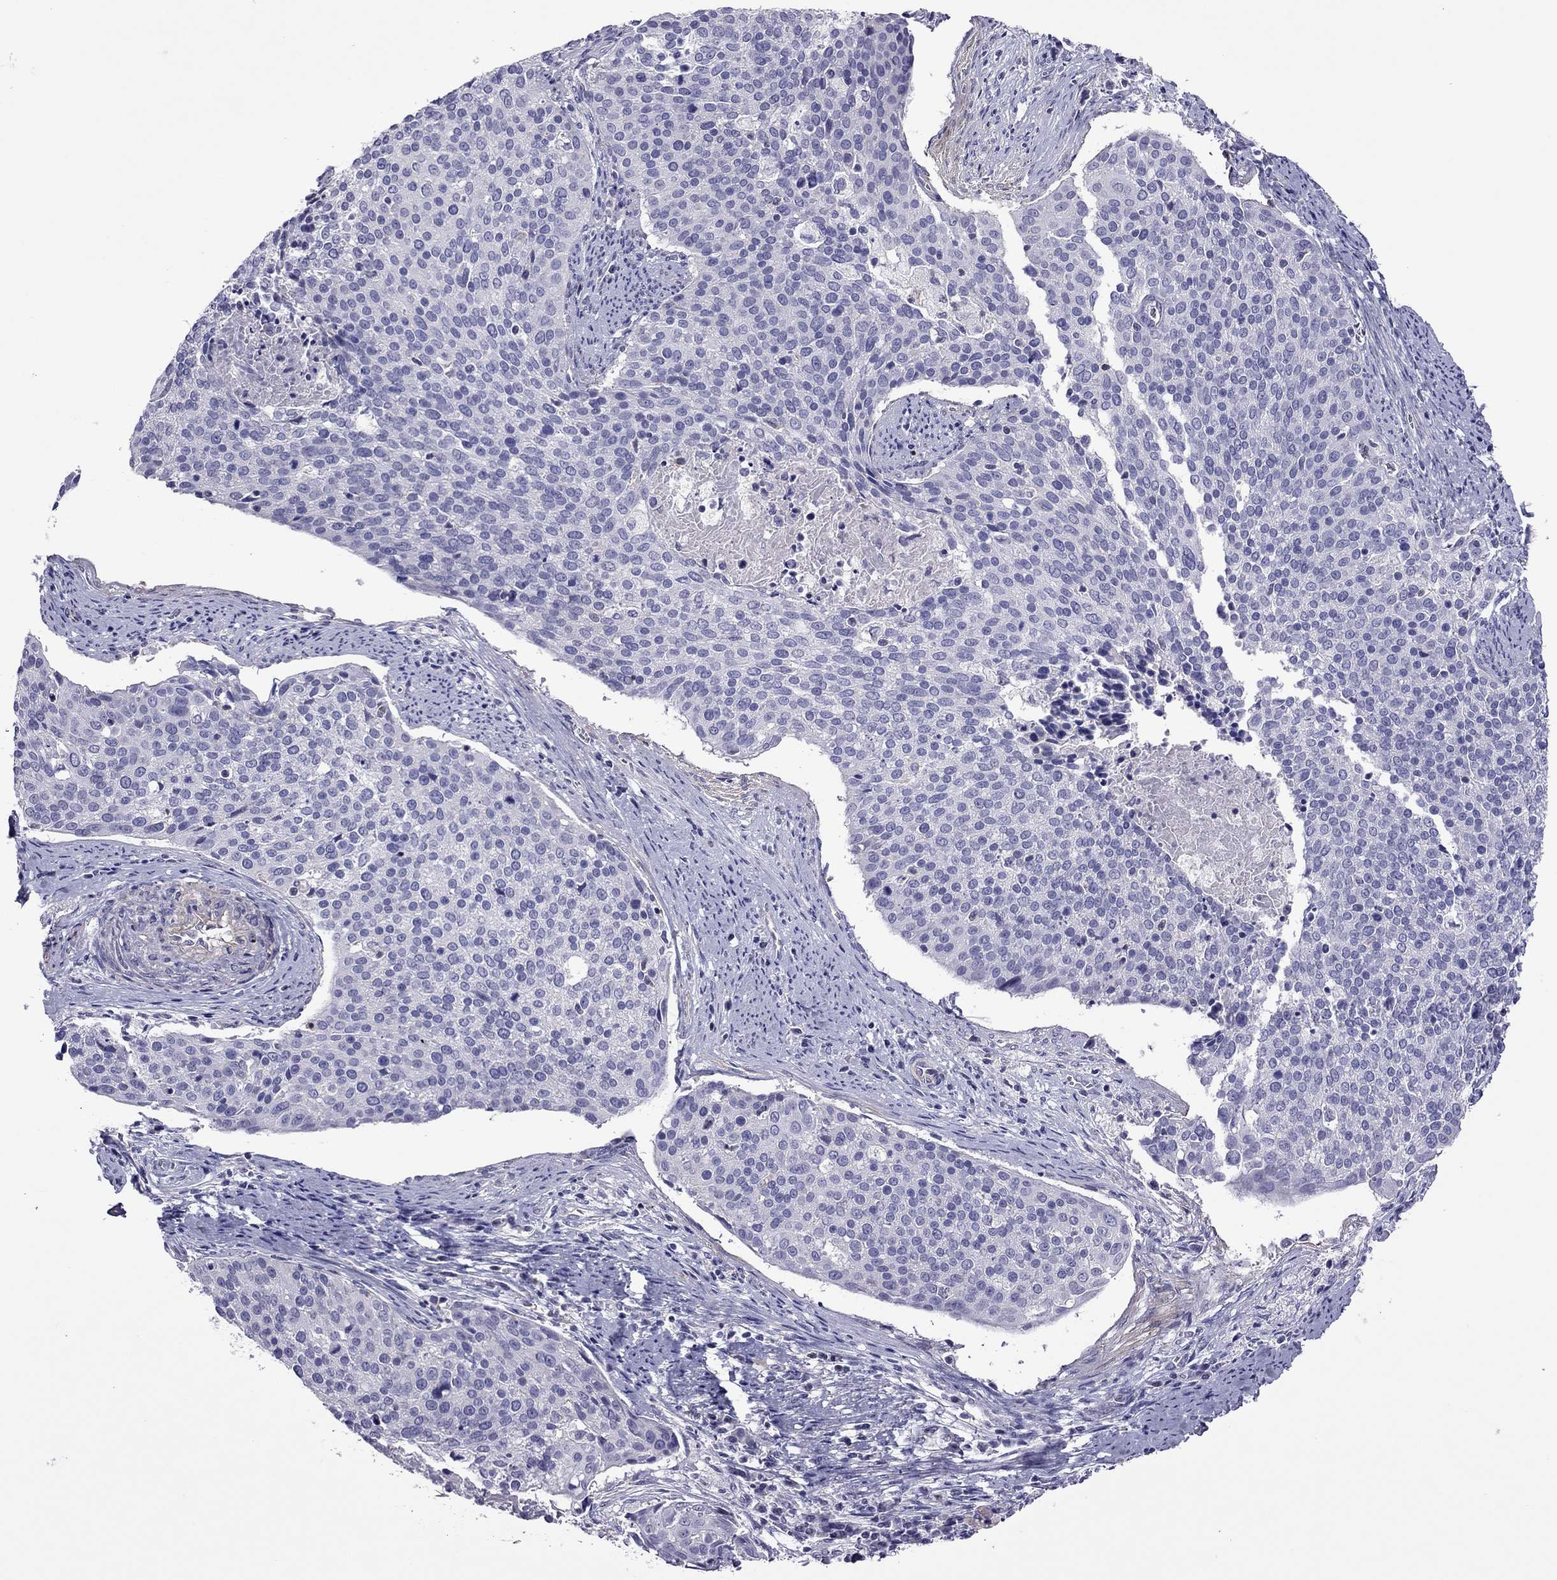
{"staining": {"intensity": "negative", "quantity": "none", "location": "none"}, "tissue": "cervical cancer", "cell_type": "Tumor cells", "image_type": "cancer", "snomed": [{"axis": "morphology", "description": "Squamous cell carcinoma, NOS"}, {"axis": "topography", "description": "Cervix"}], "caption": "High power microscopy micrograph of an immunohistochemistry photomicrograph of cervical cancer (squamous cell carcinoma), revealing no significant staining in tumor cells. (Stains: DAB (3,3'-diaminobenzidine) immunohistochemistry with hematoxylin counter stain, Microscopy: brightfield microscopy at high magnification).", "gene": "SLC16A8", "patient": {"sex": "female", "age": 39}}